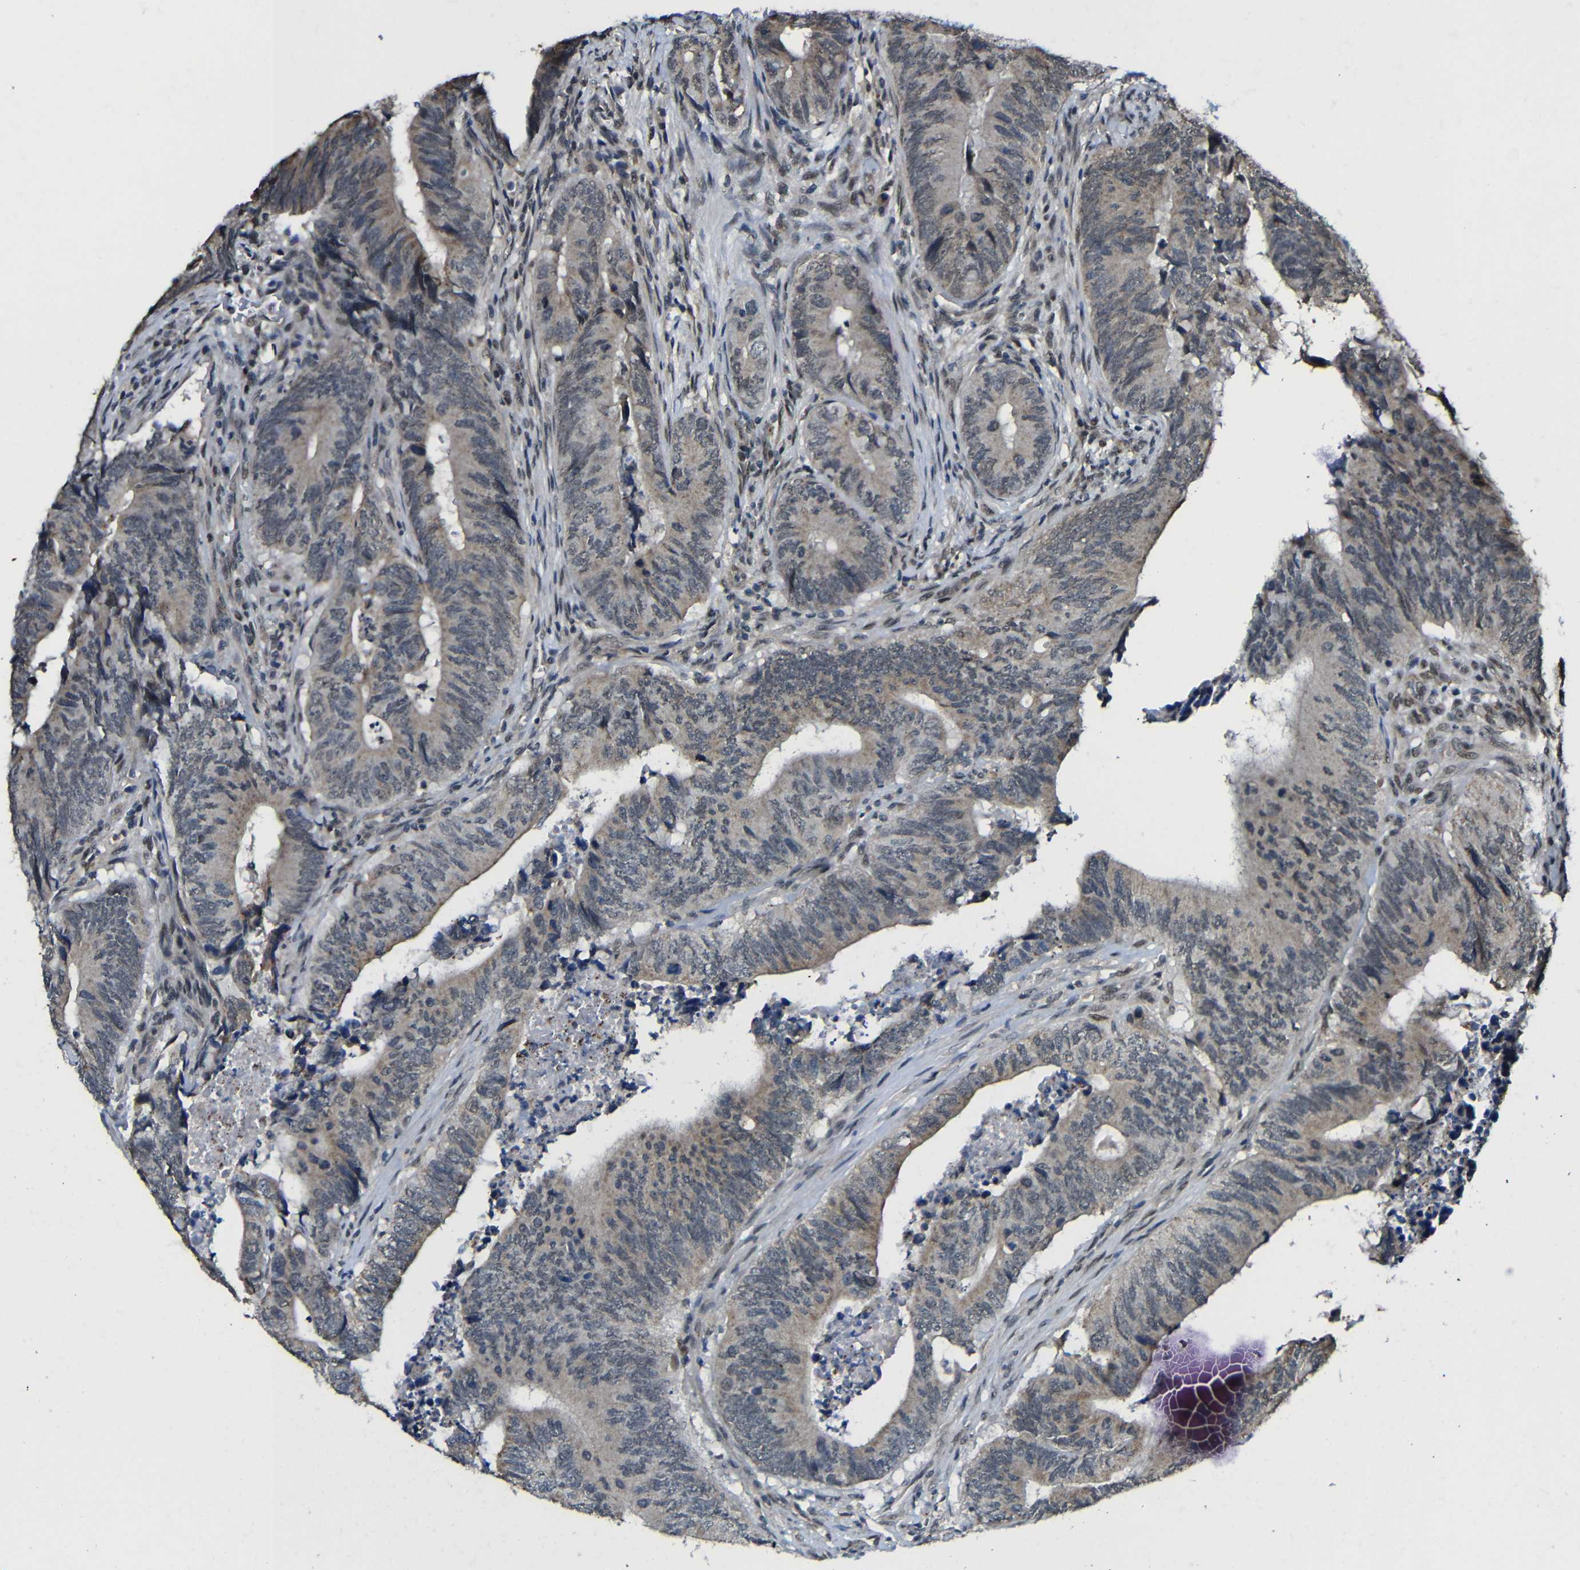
{"staining": {"intensity": "moderate", "quantity": "25%-75%", "location": "cytoplasmic/membranous"}, "tissue": "colorectal cancer", "cell_type": "Tumor cells", "image_type": "cancer", "snomed": [{"axis": "morphology", "description": "Normal tissue, NOS"}, {"axis": "morphology", "description": "Adenocarcinoma, NOS"}, {"axis": "topography", "description": "Colon"}], "caption": "Brown immunohistochemical staining in human adenocarcinoma (colorectal) displays moderate cytoplasmic/membranous staining in approximately 25%-75% of tumor cells.", "gene": "FAM172A", "patient": {"sex": "male", "age": 56}}